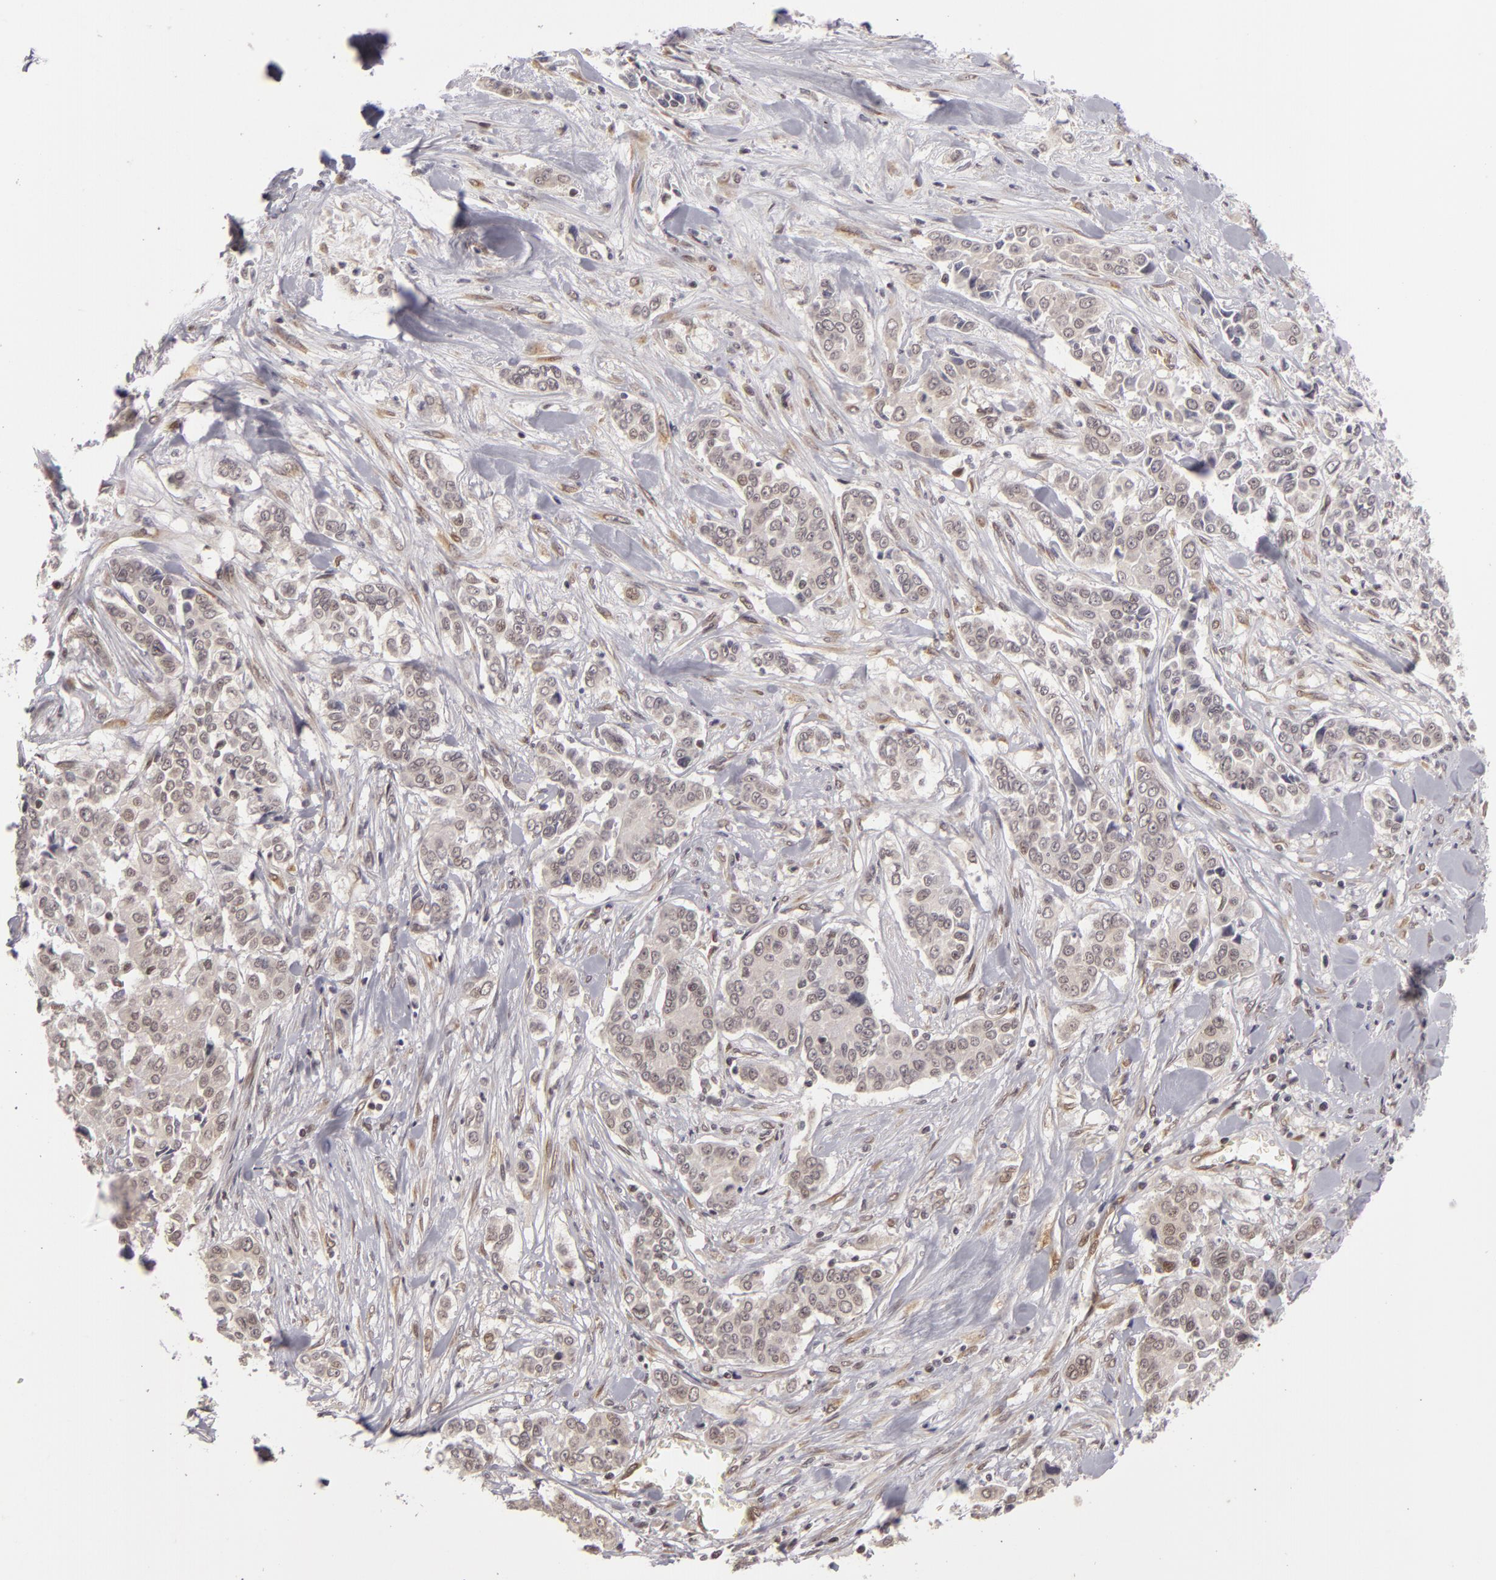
{"staining": {"intensity": "weak", "quantity": "<25%", "location": "cytoplasmic/membranous,nuclear"}, "tissue": "pancreatic cancer", "cell_type": "Tumor cells", "image_type": "cancer", "snomed": [{"axis": "morphology", "description": "Adenocarcinoma, NOS"}, {"axis": "topography", "description": "Pancreas"}], "caption": "The IHC micrograph has no significant positivity in tumor cells of pancreatic adenocarcinoma tissue.", "gene": "ZNF133", "patient": {"sex": "female", "age": 52}}